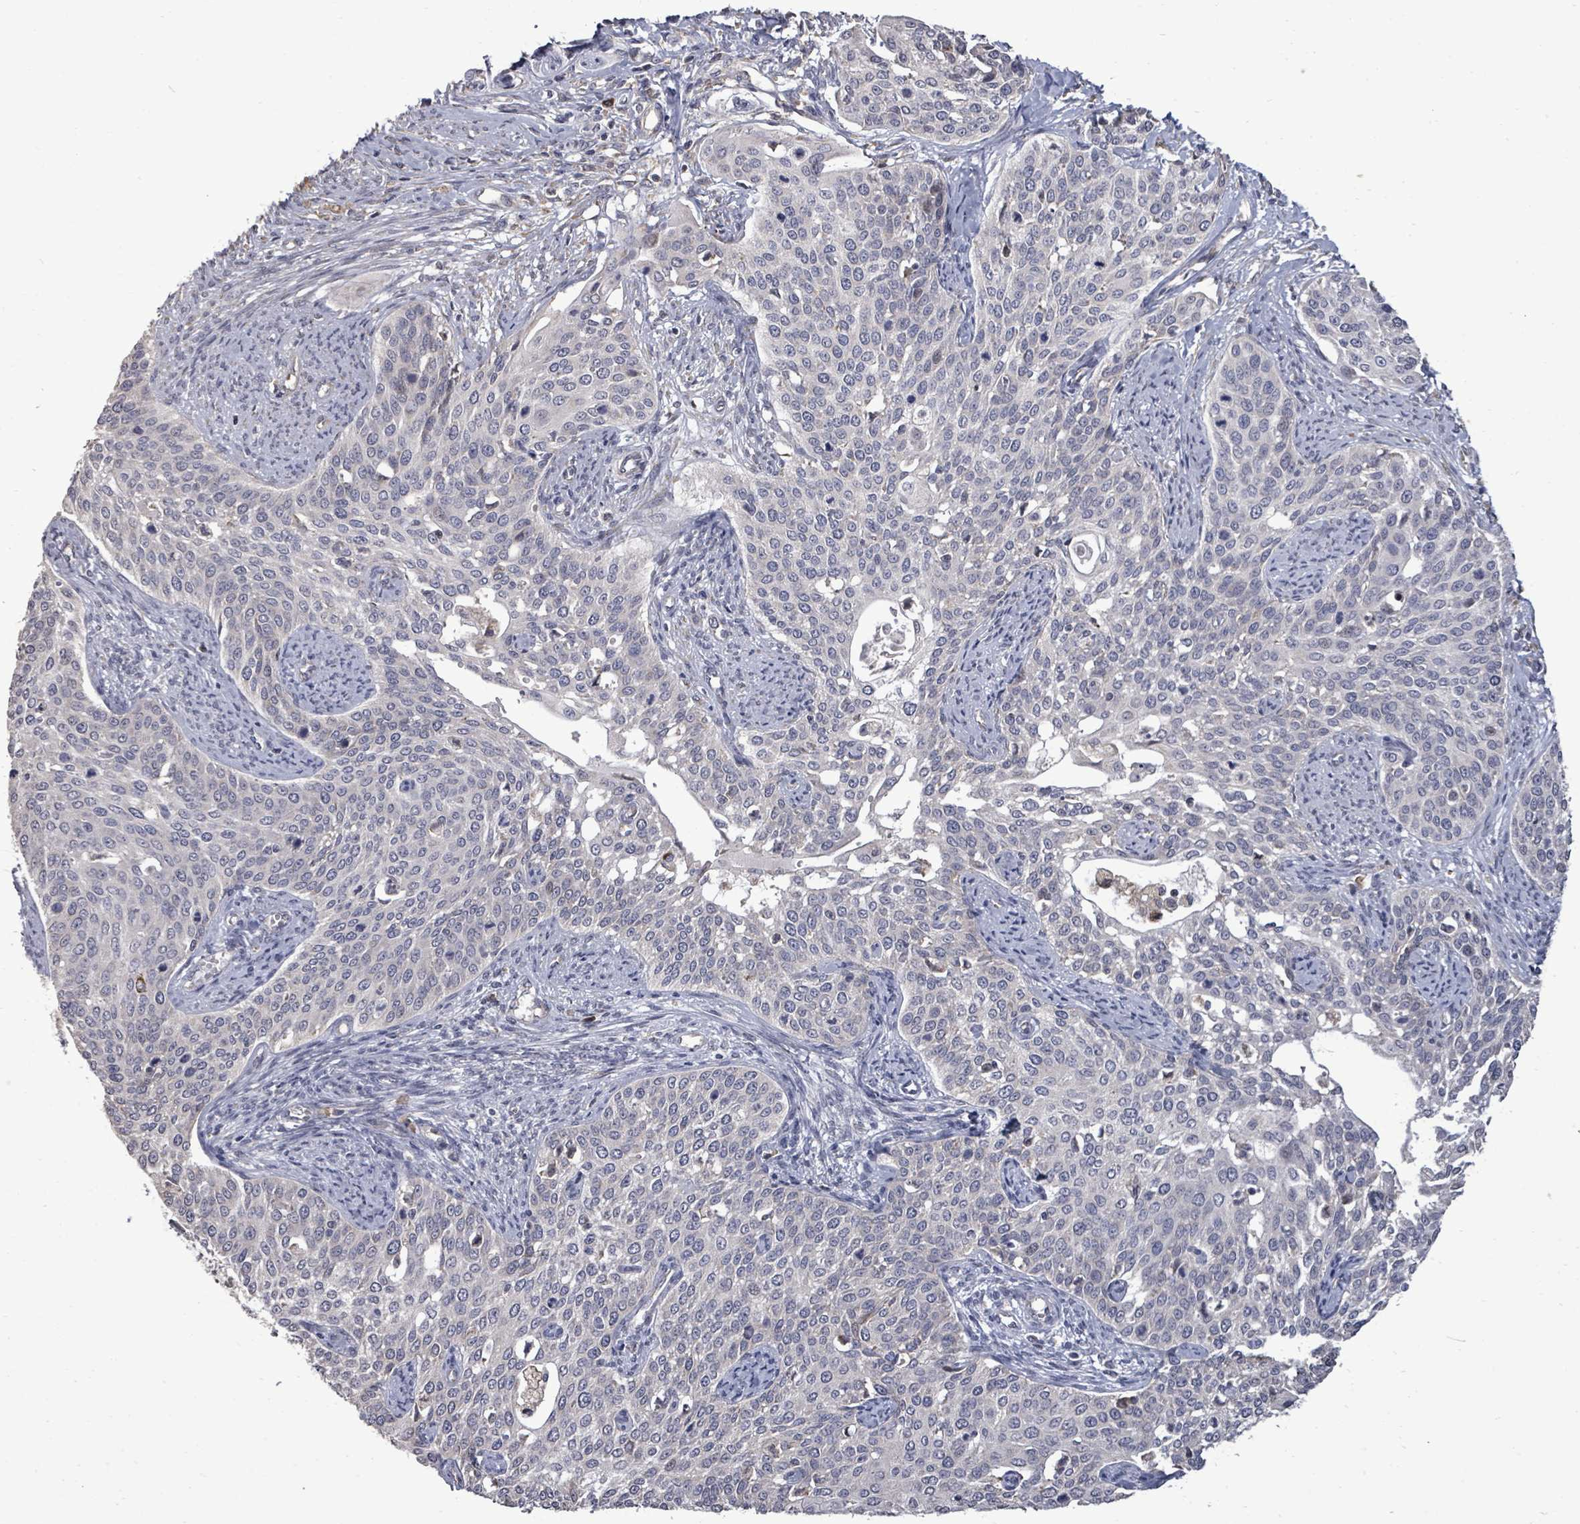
{"staining": {"intensity": "negative", "quantity": "none", "location": "none"}, "tissue": "cervical cancer", "cell_type": "Tumor cells", "image_type": "cancer", "snomed": [{"axis": "morphology", "description": "Squamous cell carcinoma, NOS"}, {"axis": "topography", "description": "Cervix"}], "caption": "The micrograph shows no significant positivity in tumor cells of squamous cell carcinoma (cervical).", "gene": "POMGNT2", "patient": {"sex": "female", "age": 44}}